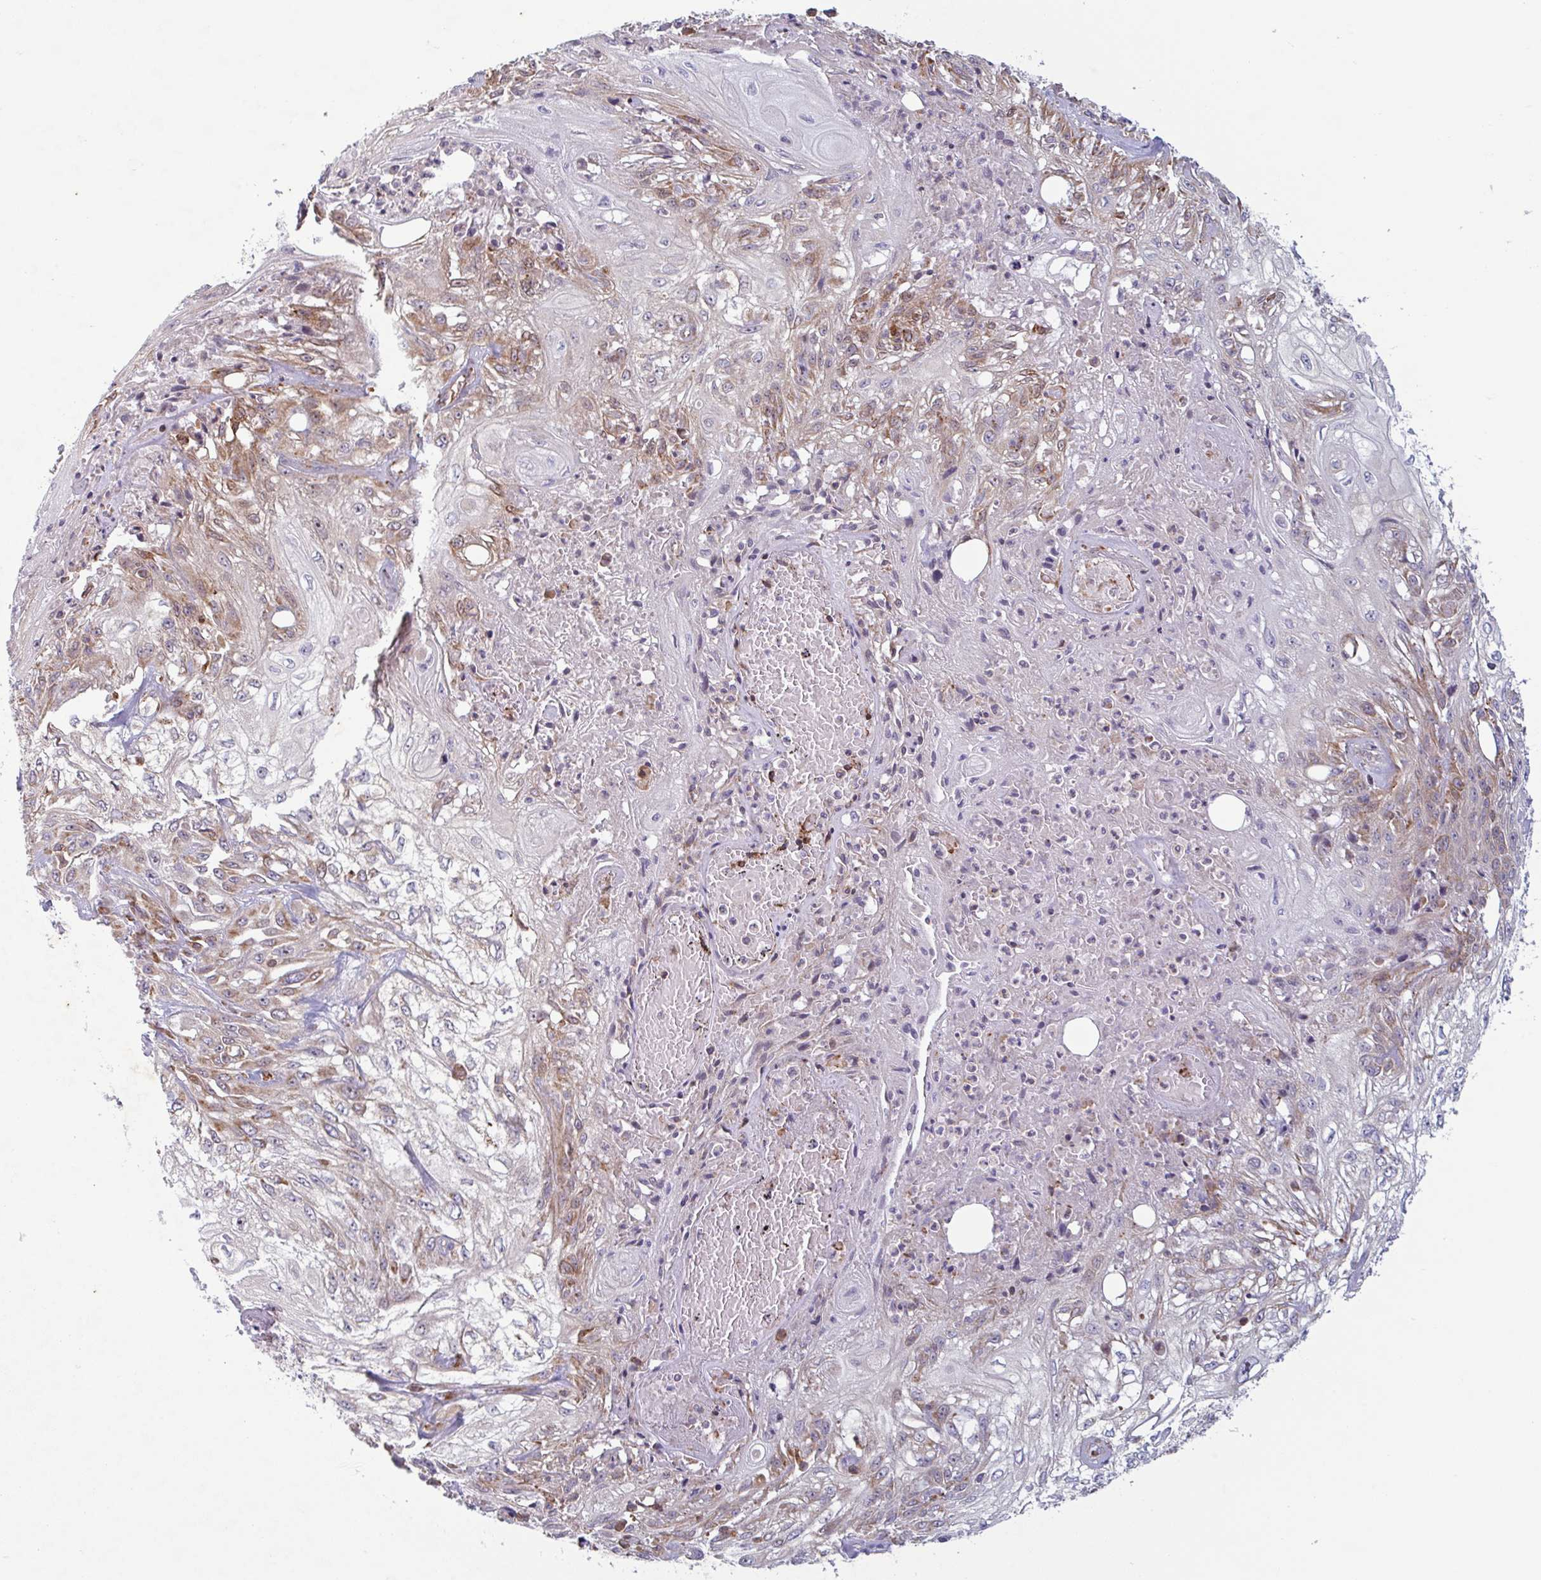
{"staining": {"intensity": "moderate", "quantity": "<25%", "location": "cytoplasmic/membranous"}, "tissue": "skin cancer", "cell_type": "Tumor cells", "image_type": "cancer", "snomed": [{"axis": "morphology", "description": "Squamous cell carcinoma, NOS"}, {"axis": "morphology", "description": "Squamous cell carcinoma, metastatic, NOS"}, {"axis": "topography", "description": "Skin"}, {"axis": "topography", "description": "Lymph node"}], "caption": "This is a histology image of immunohistochemistry (IHC) staining of skin cancer (metastatic squamous cell carcinoma), which shows moderate positivity in the cytoplasmic/membranous of tumor cells.", "gene": "RIT1", "patient": {"sex": "male", "age": 75}}